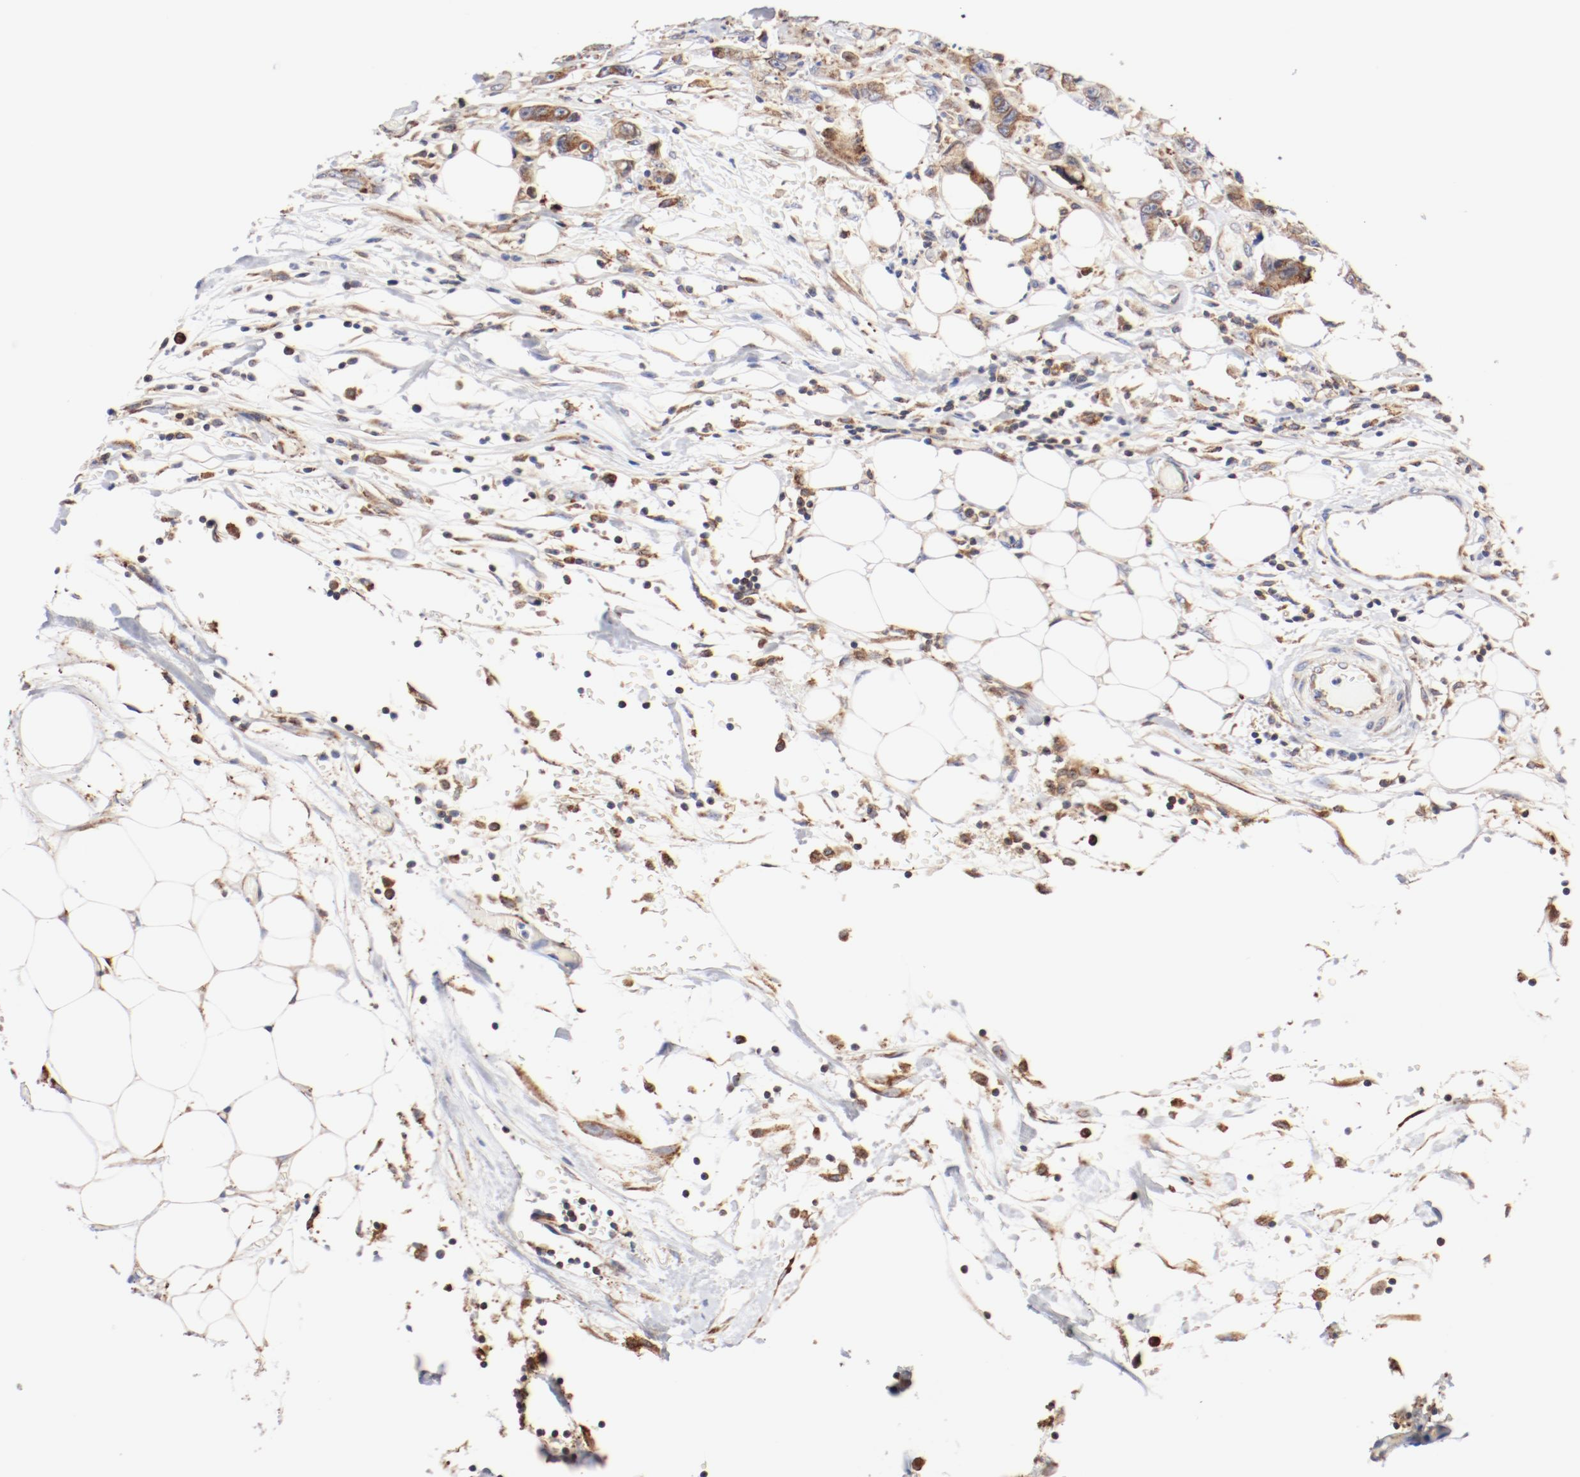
{"staining": {"intensity": "moderate", "quantity": ">75%", "location": "cytoplasmic/membranous"}, "tissue": "colorectal cancer", "cell_type": "Tumor cells", "image_type": "cancer", "snomed": [{"axis": "morphology", "description": "Adenocarcinoma, NOS"}, {"axis": "topography", "description": "Colon"}], "caption": "This photomicrograph exhibits colorectal cancer stained with IHC to label a protein in brown. The cytoplasmic/membranous of tumor cells show moderate positivity for the protein. Nuclei are counter-stained blue.", "gene": "PDPK1", "patient": {"sex": "female", "age": 86}}